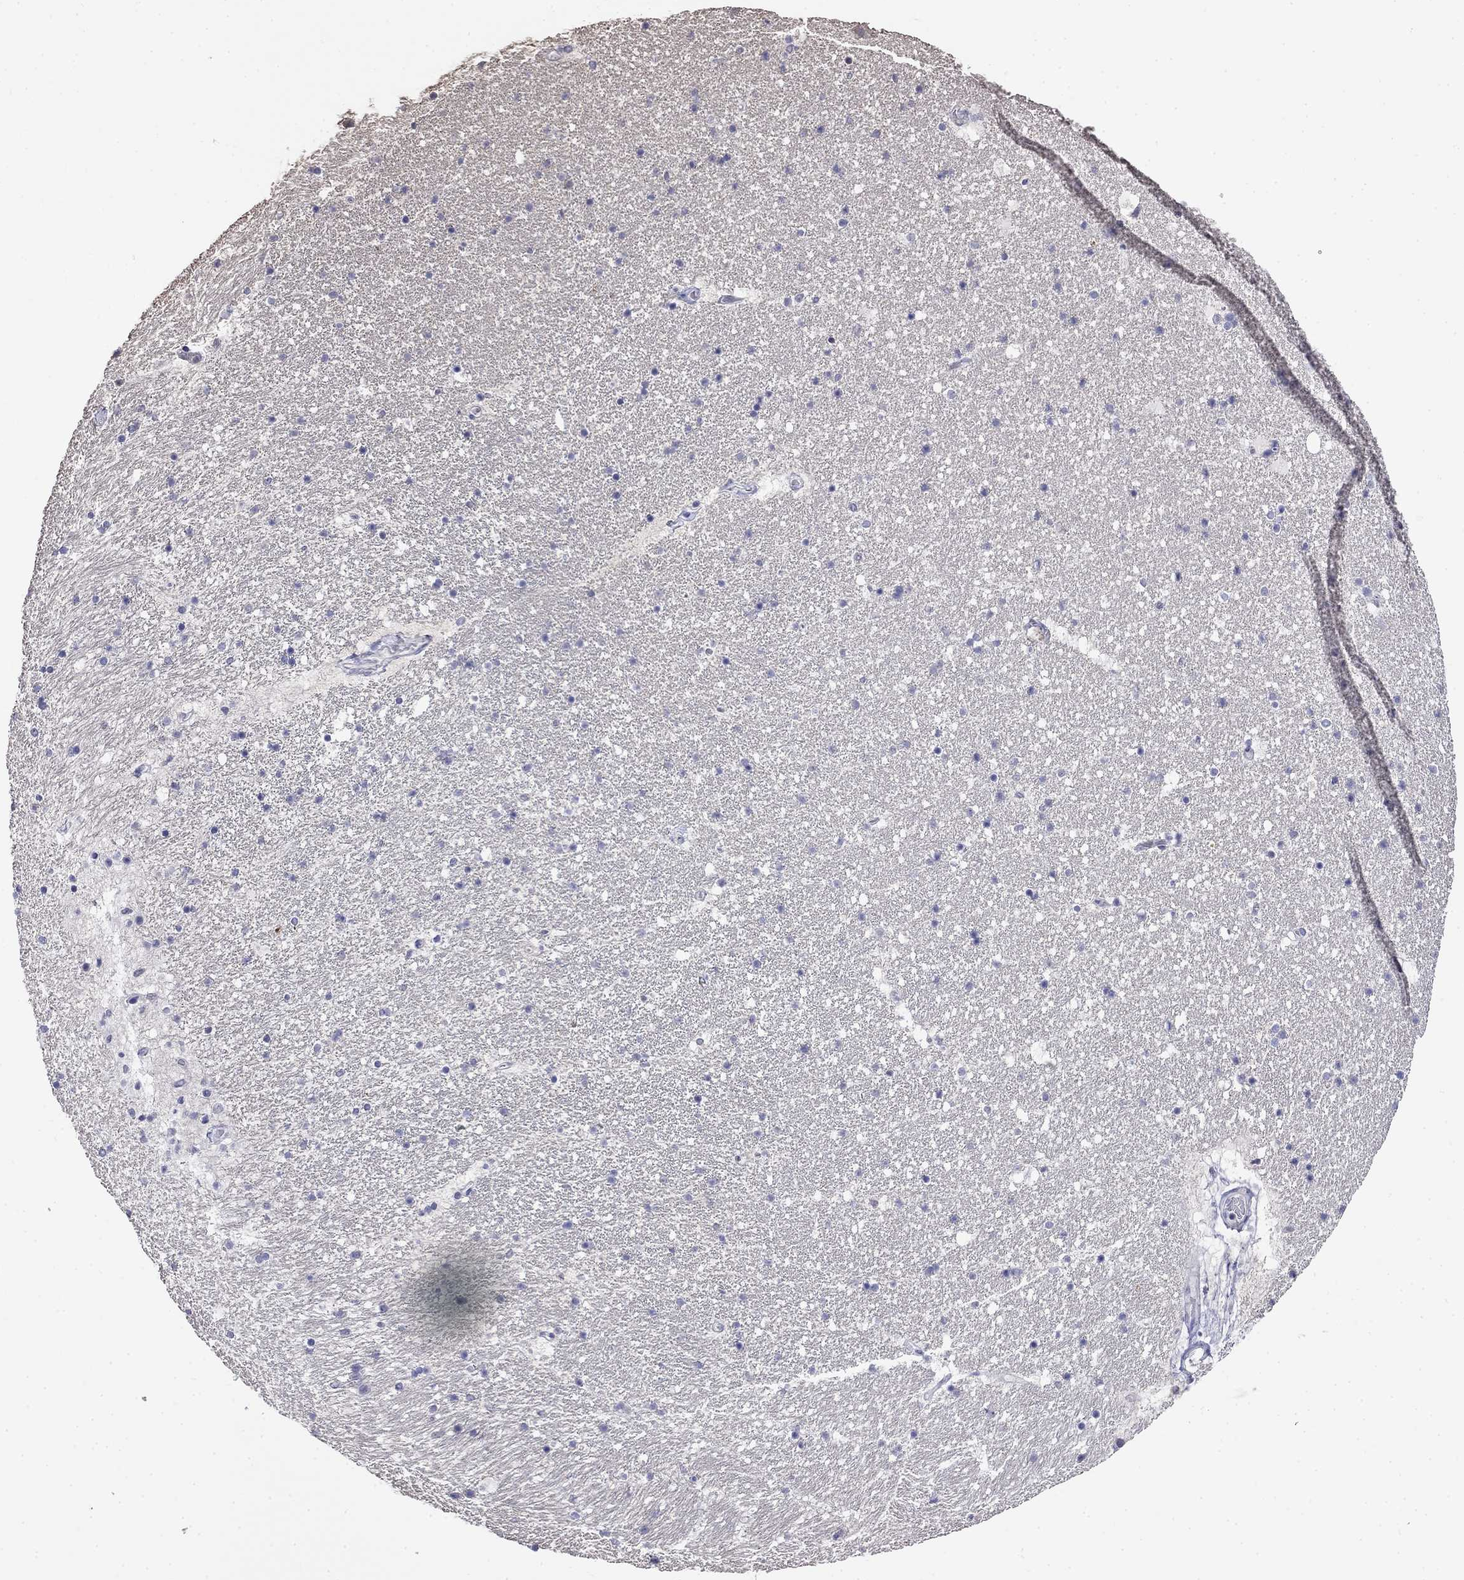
{"staining": {"intensity": "negative", "quantity": "none", "location": "none"}, "tissue": "hippocampus", "cell_type": "Glial cells", "image_type": "normal", "snomed": [{"axis": "morphology", "description": "Normal tissue, NOS"}, {"axis": "topography", "description": "Hippocampus"}], "caption": "A high-resolution image shows IHC staining of normal hippocampus, which demonstrates no significant expression in glial cells. (DAB (3,3'-diaminobenzidine) immunohistochemistry visualized using brightfield microscopy, high magnification).", "gene": "GUCA1B", "patient": {"sex": "male", "age": 51}}